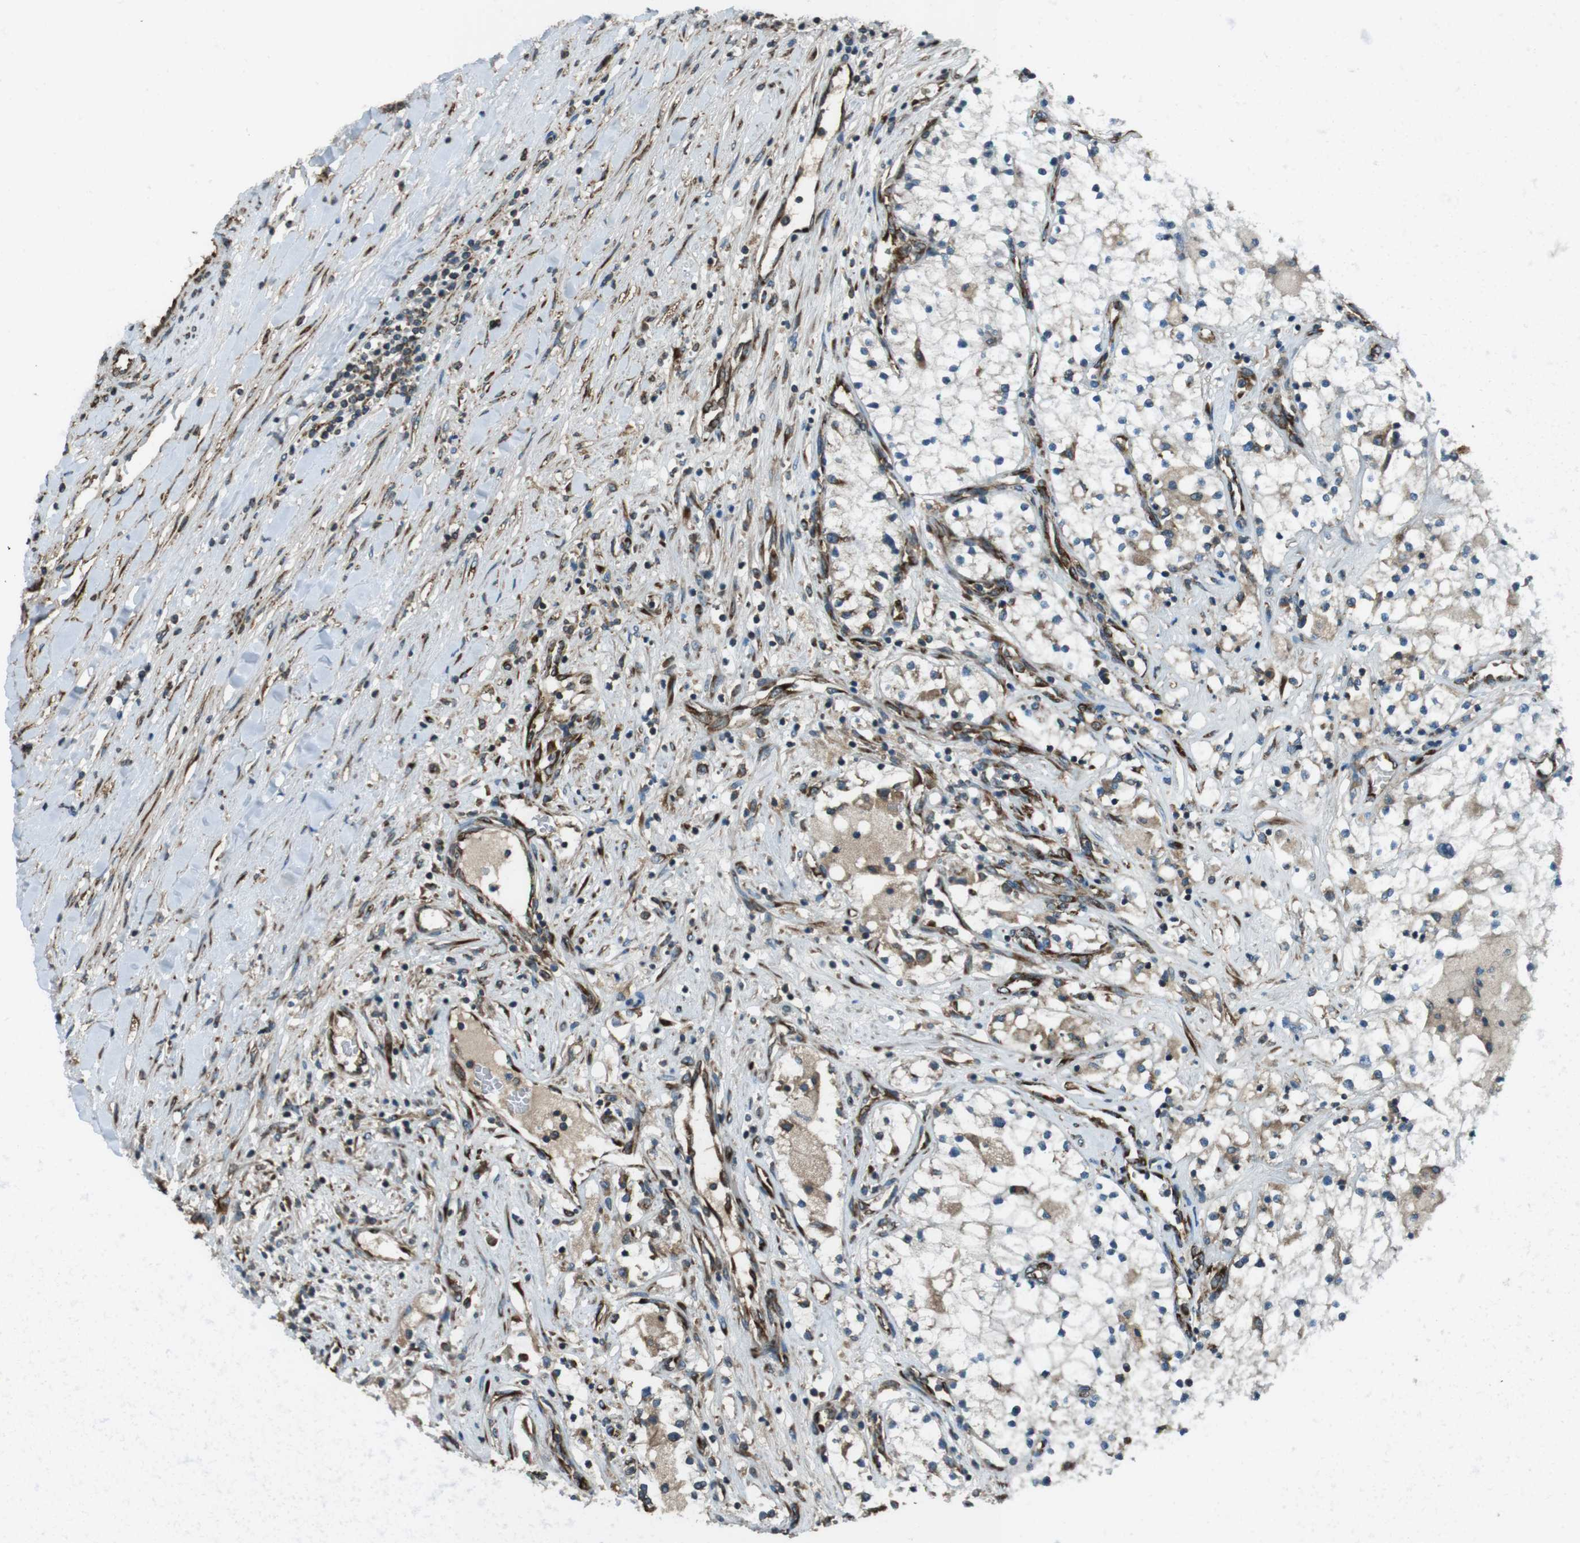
{"staining": {"intensity": "weak", "quantity": "<25%", "location": "cytoplasmic/membranous"}, "tissue": "renal cancer", "cell_type": "Tumor cells", "image_type": "cancer", "snomed": [{"axis": "morphology", "description": "Adenocarcinoma, NOS"}, {"axis": "topography", "description": "Kidney"}], "caption": "Tumor cells show no significant protein staining in adenocarcinoma (renal). Nuclei are stained in blue.", "gene": "KTN1", "patient": {"sex": "male", "age": 68}}